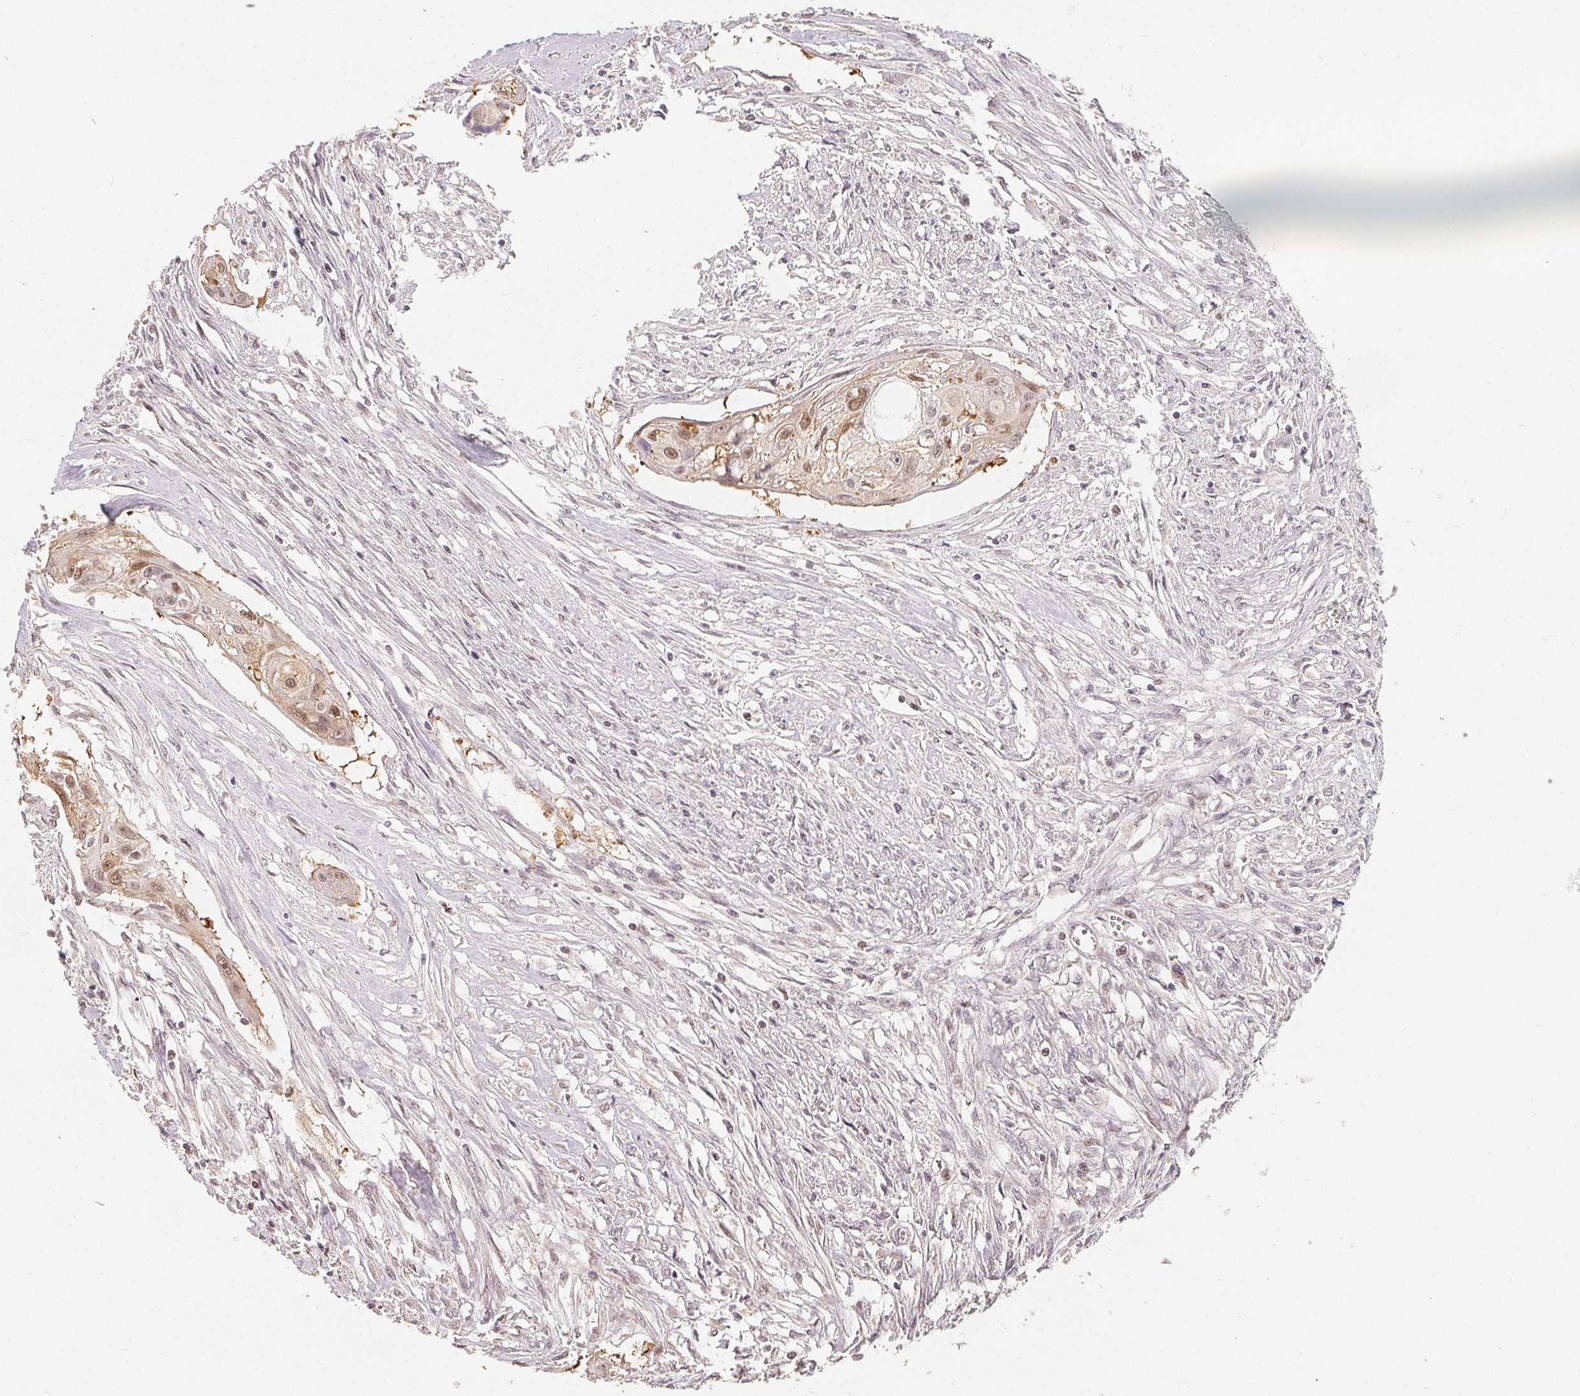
{"staining": {"intensity": "weak", "quantity": ">75%", "location": "cytoplasmic/membranous,nuclear"}, "tissue": "cervical cancer", "cell_type": "Tumor cells", "image_type": "cancer", "snomed": [{"axis": "morphology", "description": "Squamous cell carcinoma, NOS"}, {"axis": "topography", "description": "Cervix"}], "caption": "IHC micrograph of squamous cell carcinoma (cervical) stained for a protein (brown), which exhibits low levels of weak cytoplasmic/membranous and nuclear expression in approximately >75% of tumor cells.", "gene": "CCDC138", "patient": {"sex": "female", "age": 49}}